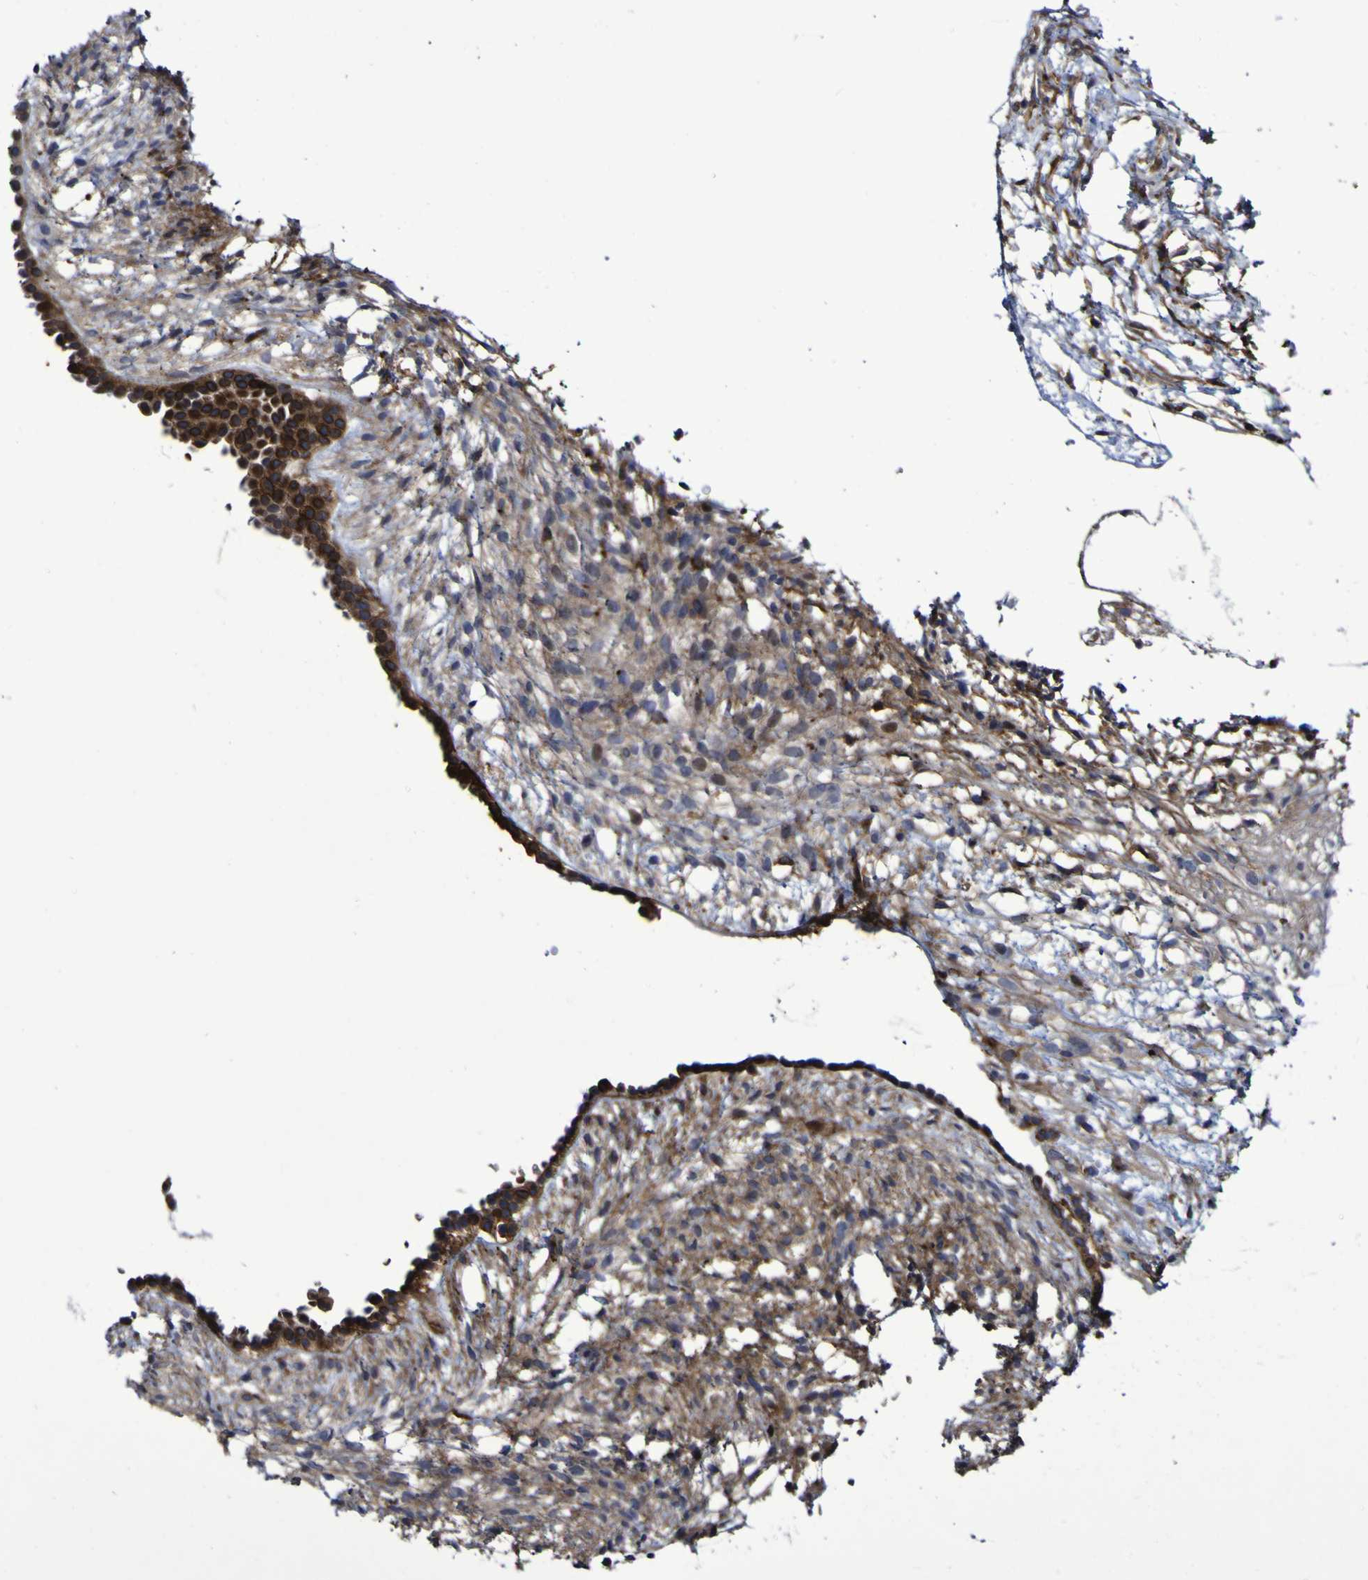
{"staining": {"intensity": "moderate", "quantity": "25%-75%", "location": "cytoplasmic/membranous,nuclear"}, "tissue": "ovary", "cell_type": "Ovarian stroma cells", "image_type": "normal", "snomed": [{"axis": "morphology", "description": "Normal tissue, NOS"}, {"axis": "morphology", "description": "Cyst, NOS"}, {"axis": "topography", "description": "Ovary"}], "caption": "Immunohistochemical staining of normal human ovary shows medium levels of moderate cytoplasmic/membranous,nuclear staining in approximately 25%-75% of ovarian stroma cells.", "gene": "MGLL", "patient": {"sex": "female", "age": 18}}